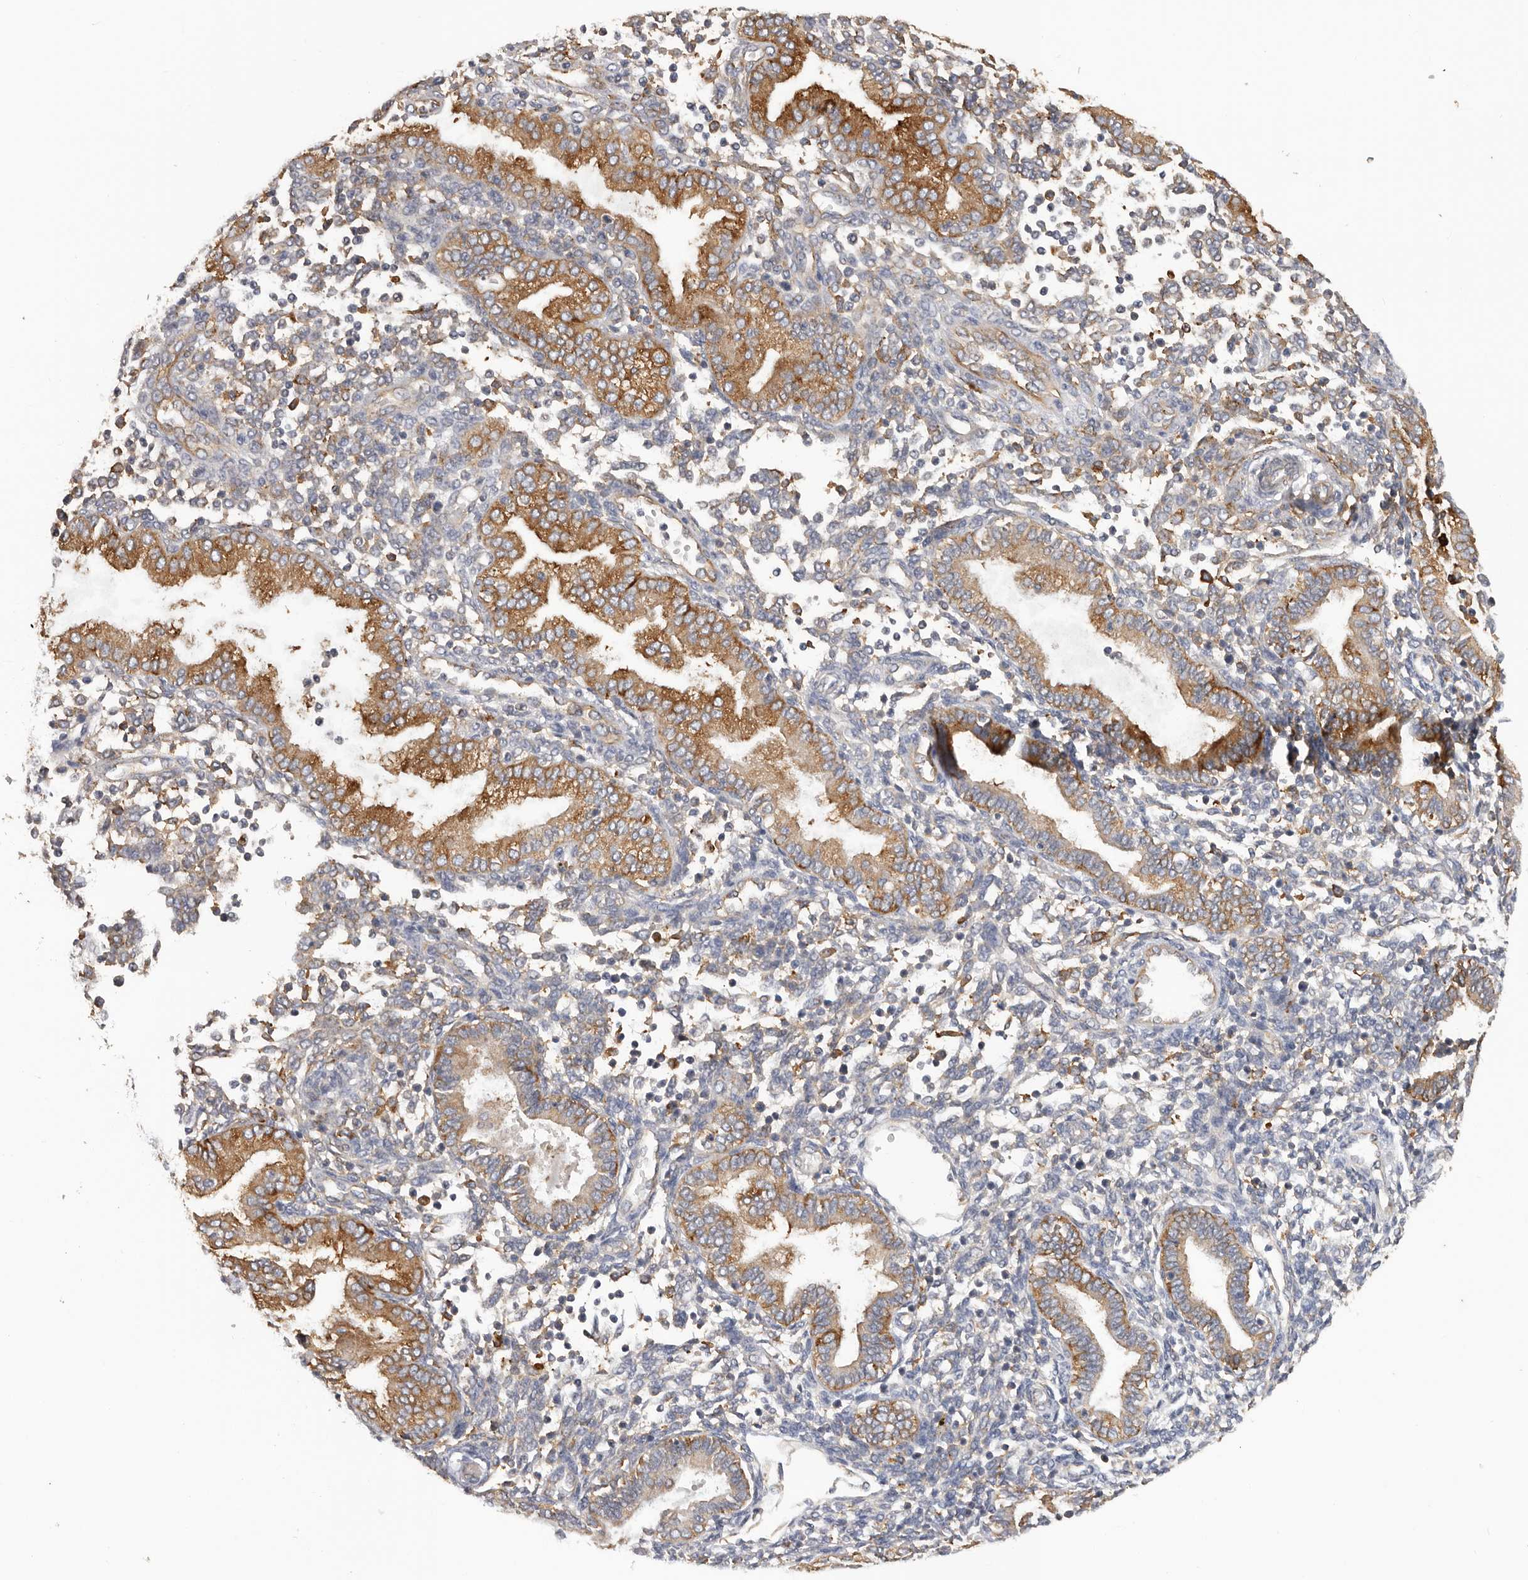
{"staining": {"intensity": "negative", "quantity": "none", "location": "none"}, "tissue": "endometrium", "cell_type": "Cells in endometrial stroma", "image_type": "normal", "snomed": [{"axis": "morphology", "description": "Normal tissue, NOS"}, {"axis": "topography", "description": "Endometrium"}], "caption": "DAB immunohistochemical staining of unremarkable endometrium shows no significant staining in cells in endometrial stroma.", "gene": "TFRC", "patient": {"sex": "female", "age": 53}}